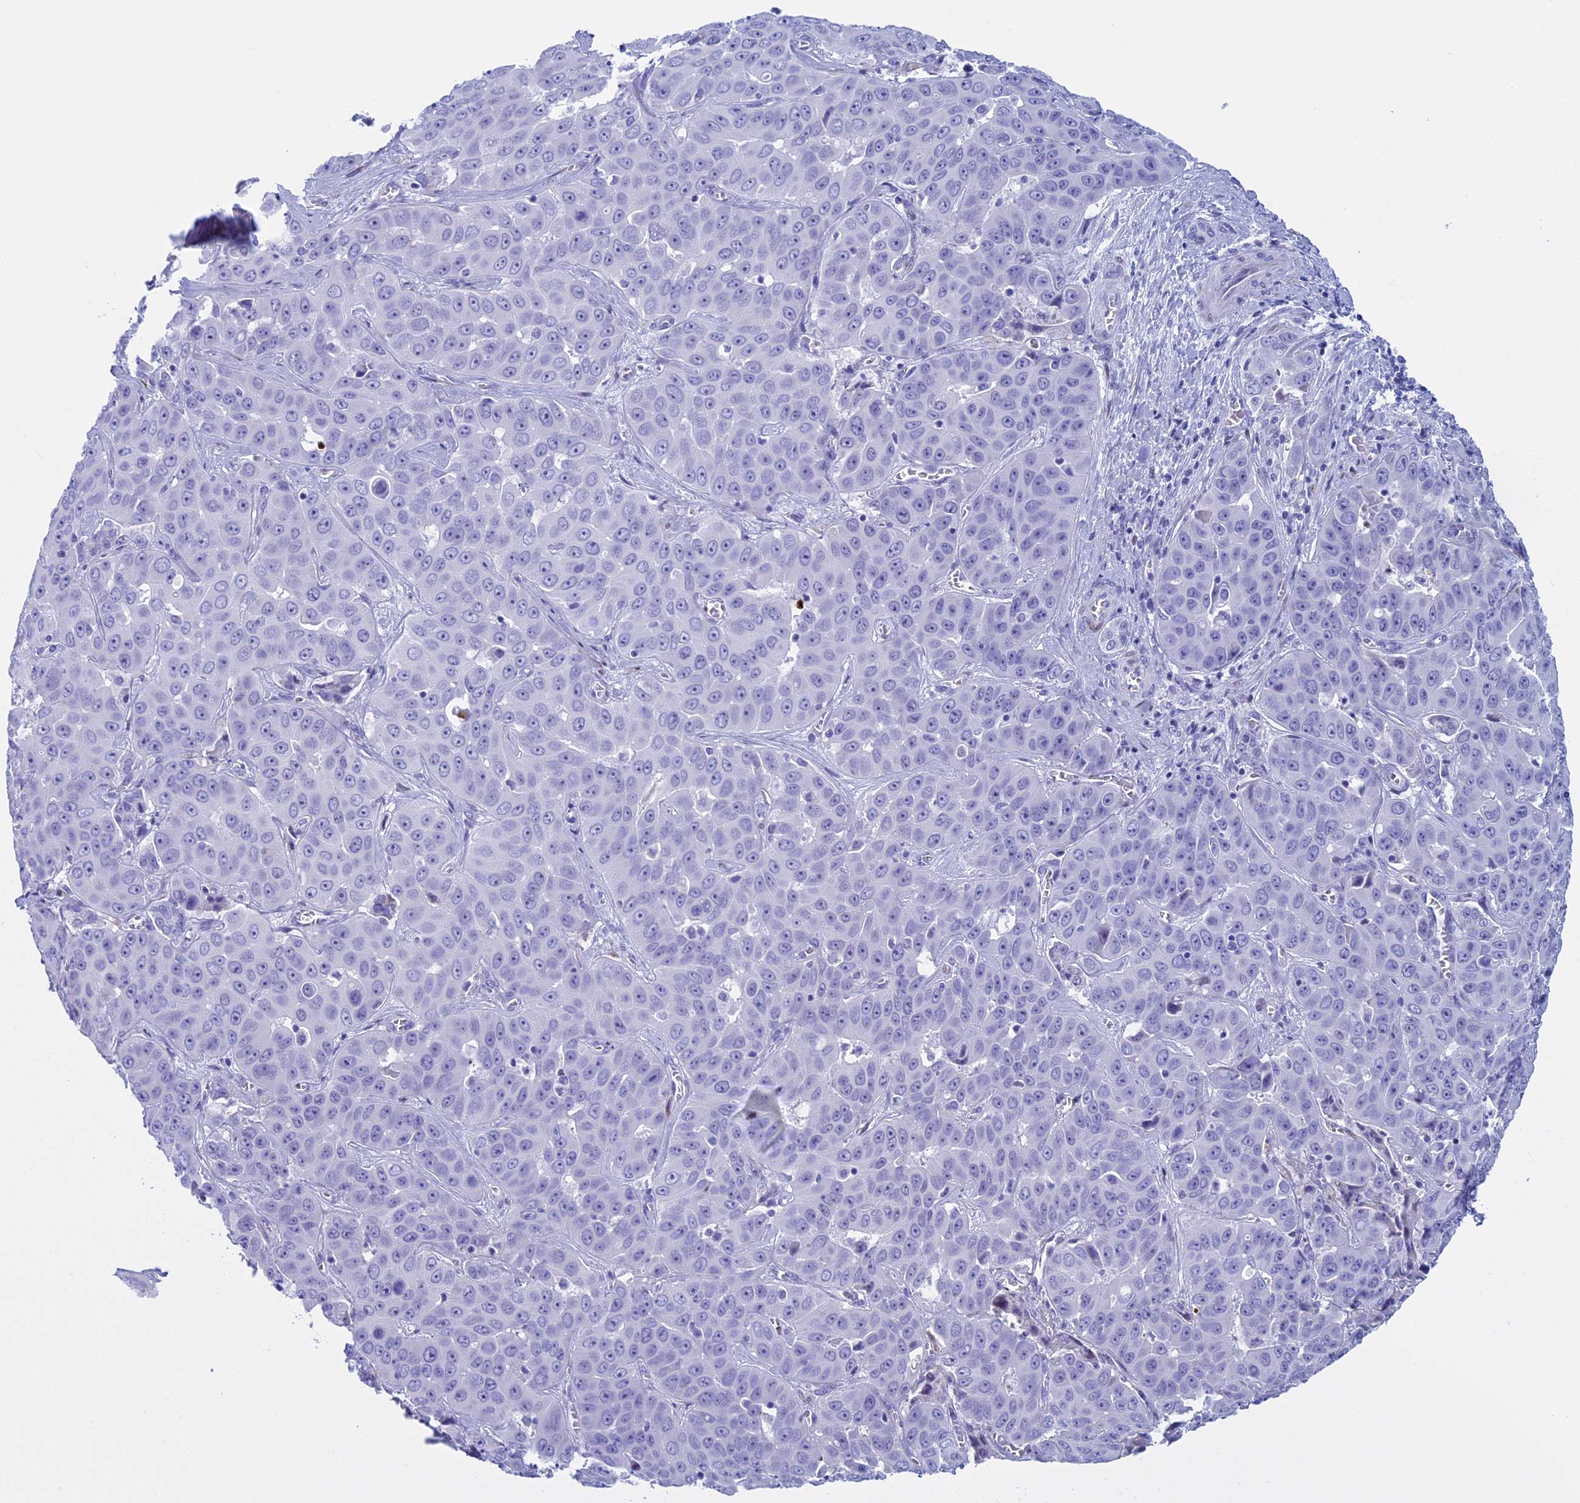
{"staining": {"intensity": "negative", "quantity": "none", "location": "none"}, "tissue": "liver cancer", "cell_type": "Tumor cells", "image_type": "cancer", "snomed": [{"axis": "morphology", "description": "Cholangiocarcinoma"}, {"axis": "topography", "description": "Liver"}], "caption": "Tumor cells are negative for protein expression in human liver cancer (cholangiocarcinoma).", "gene": "KCTD21", "patient": {"sex": "female", "age": 52}}